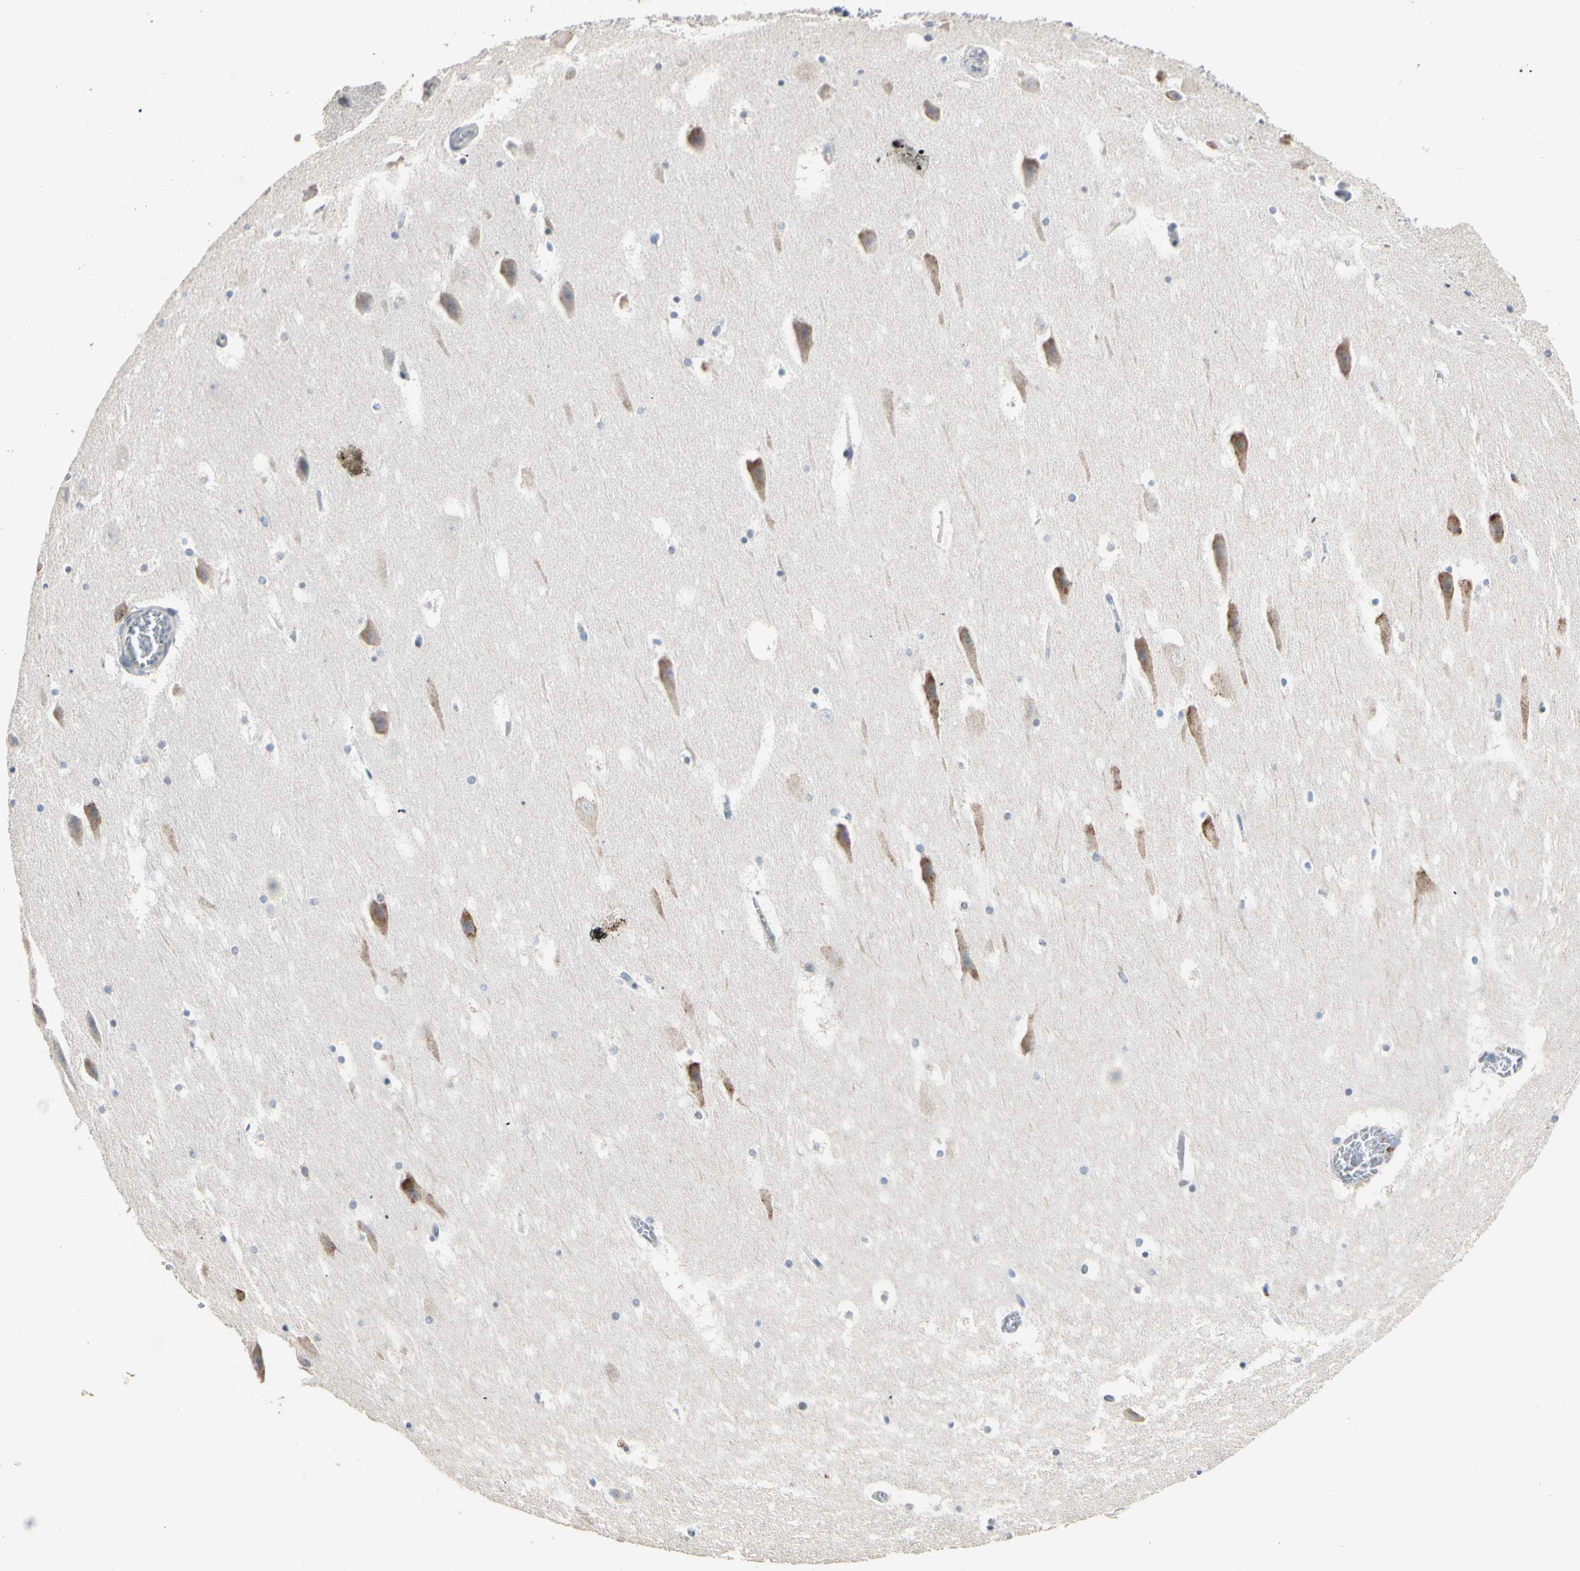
{"staining": {"intensity": "weak", "quantity": "<25%", "location": "cytoplasmic/membranous"}, "tissue": "hippocampus", "cell_type": "Glial cells", "image_type": "normal", "snomed": [{"axis": "morphology", "description": "Normal tissue, NOS"}, {"axis": "topography", "description": "Hippocampus"}], "caption": "The immunohistochemistry image has no significant staining in glial cells of hippocampus. (Immunohistochemistry (ihc), brightfield microscopy, high magnification).", "gene": "TASOR", "patient": {"sex": "male", "age": 45}}